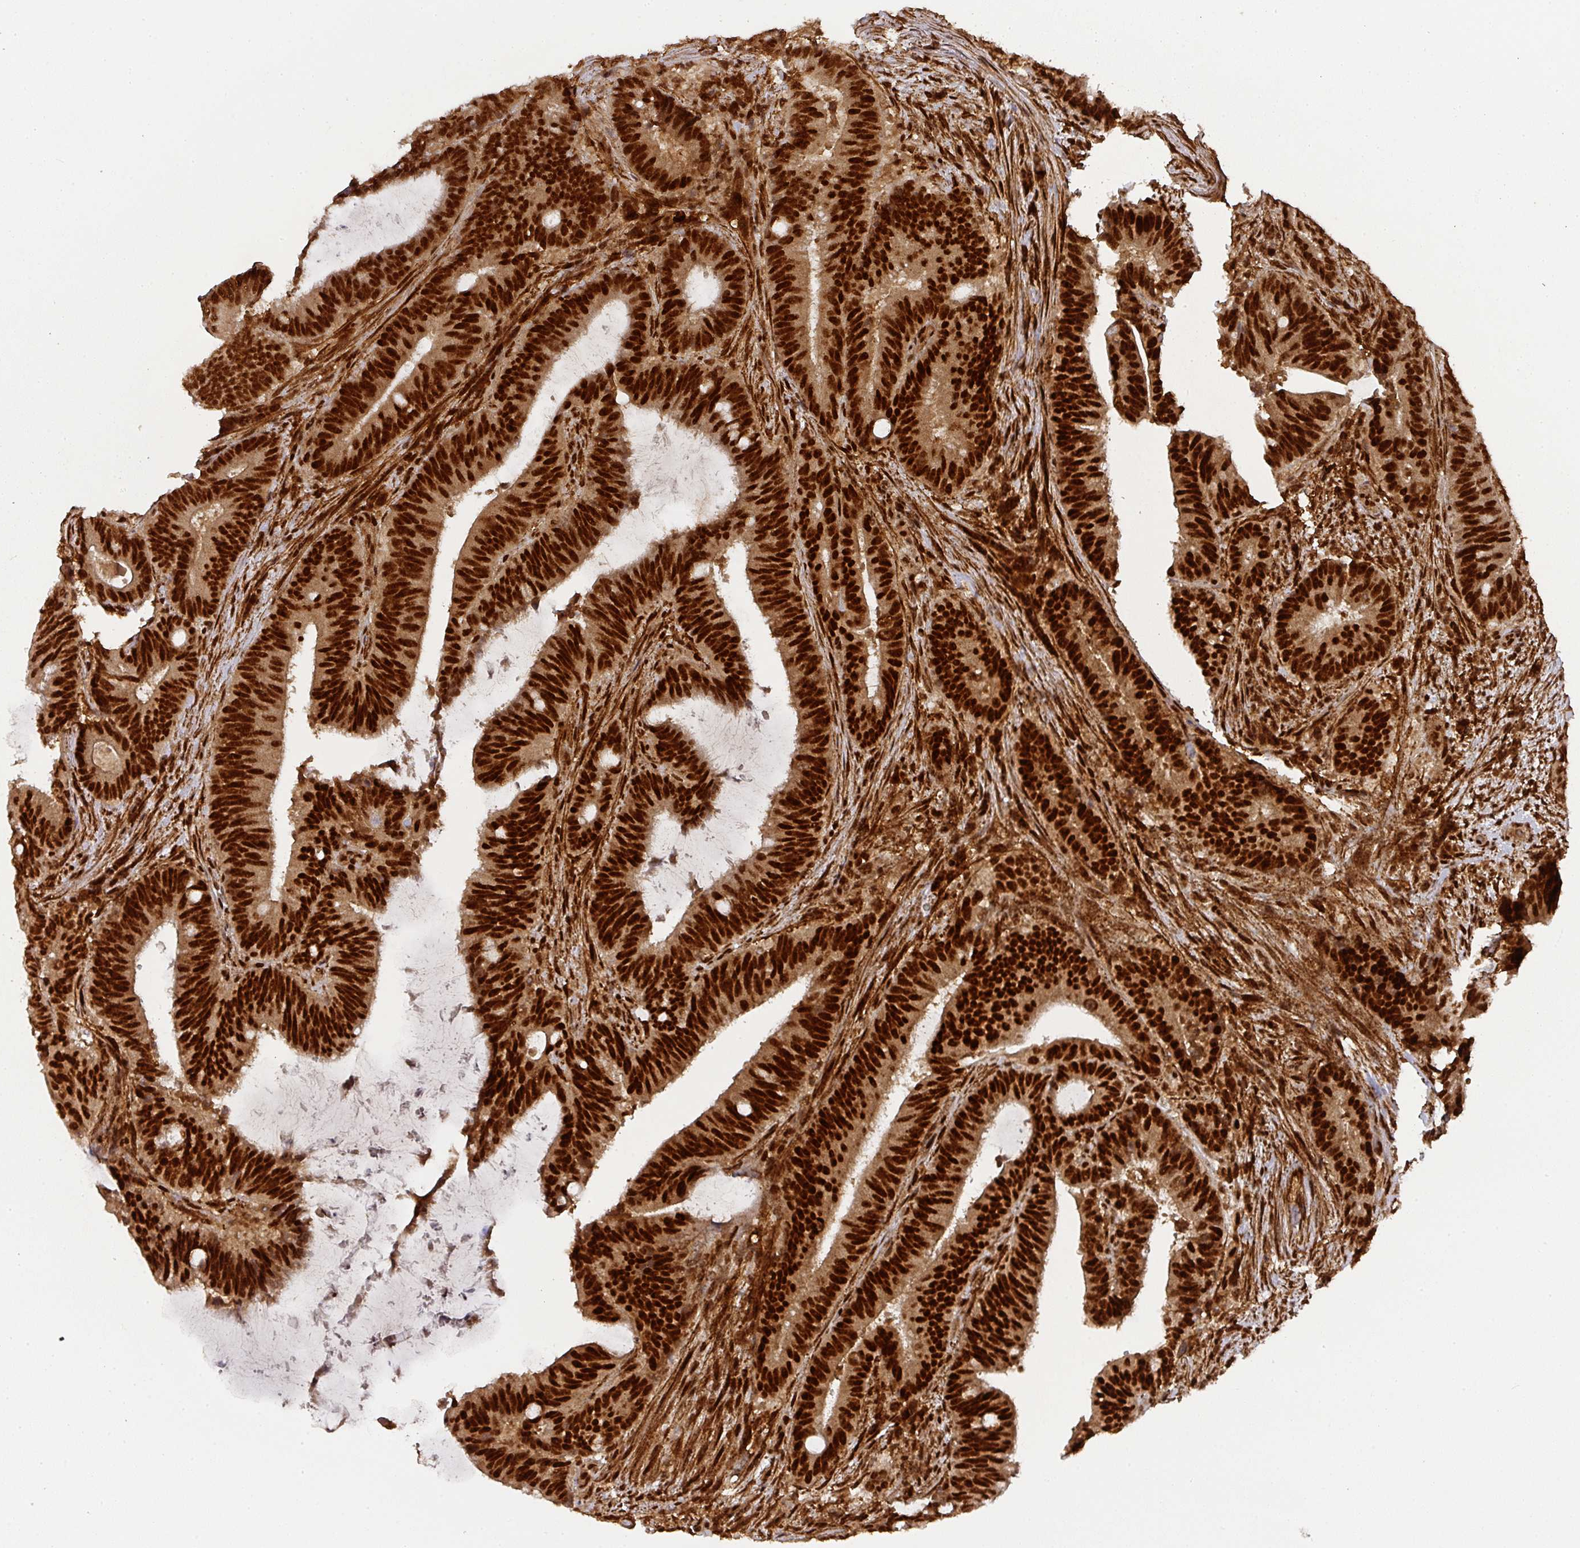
{"staining": {"intensity": "strong", "quantity": ">75%", "location": "nuclear"}, "tissue": "colorectal cancer", "cell_type": "Tumor cells", "image_type": "cancer", "snomed": [{"axis": "morphology", "description": "Adenocarcinoma, NOS"}, {"axis": "topography", "description": "Colon"}], "caption": "Human colorectal cancer stained for a protein (brown) displays strong nuclear positive staining in about >75% of tumor cells.", "gene": "DIDO1", "patient": {"sex": "female", "age": 43}}